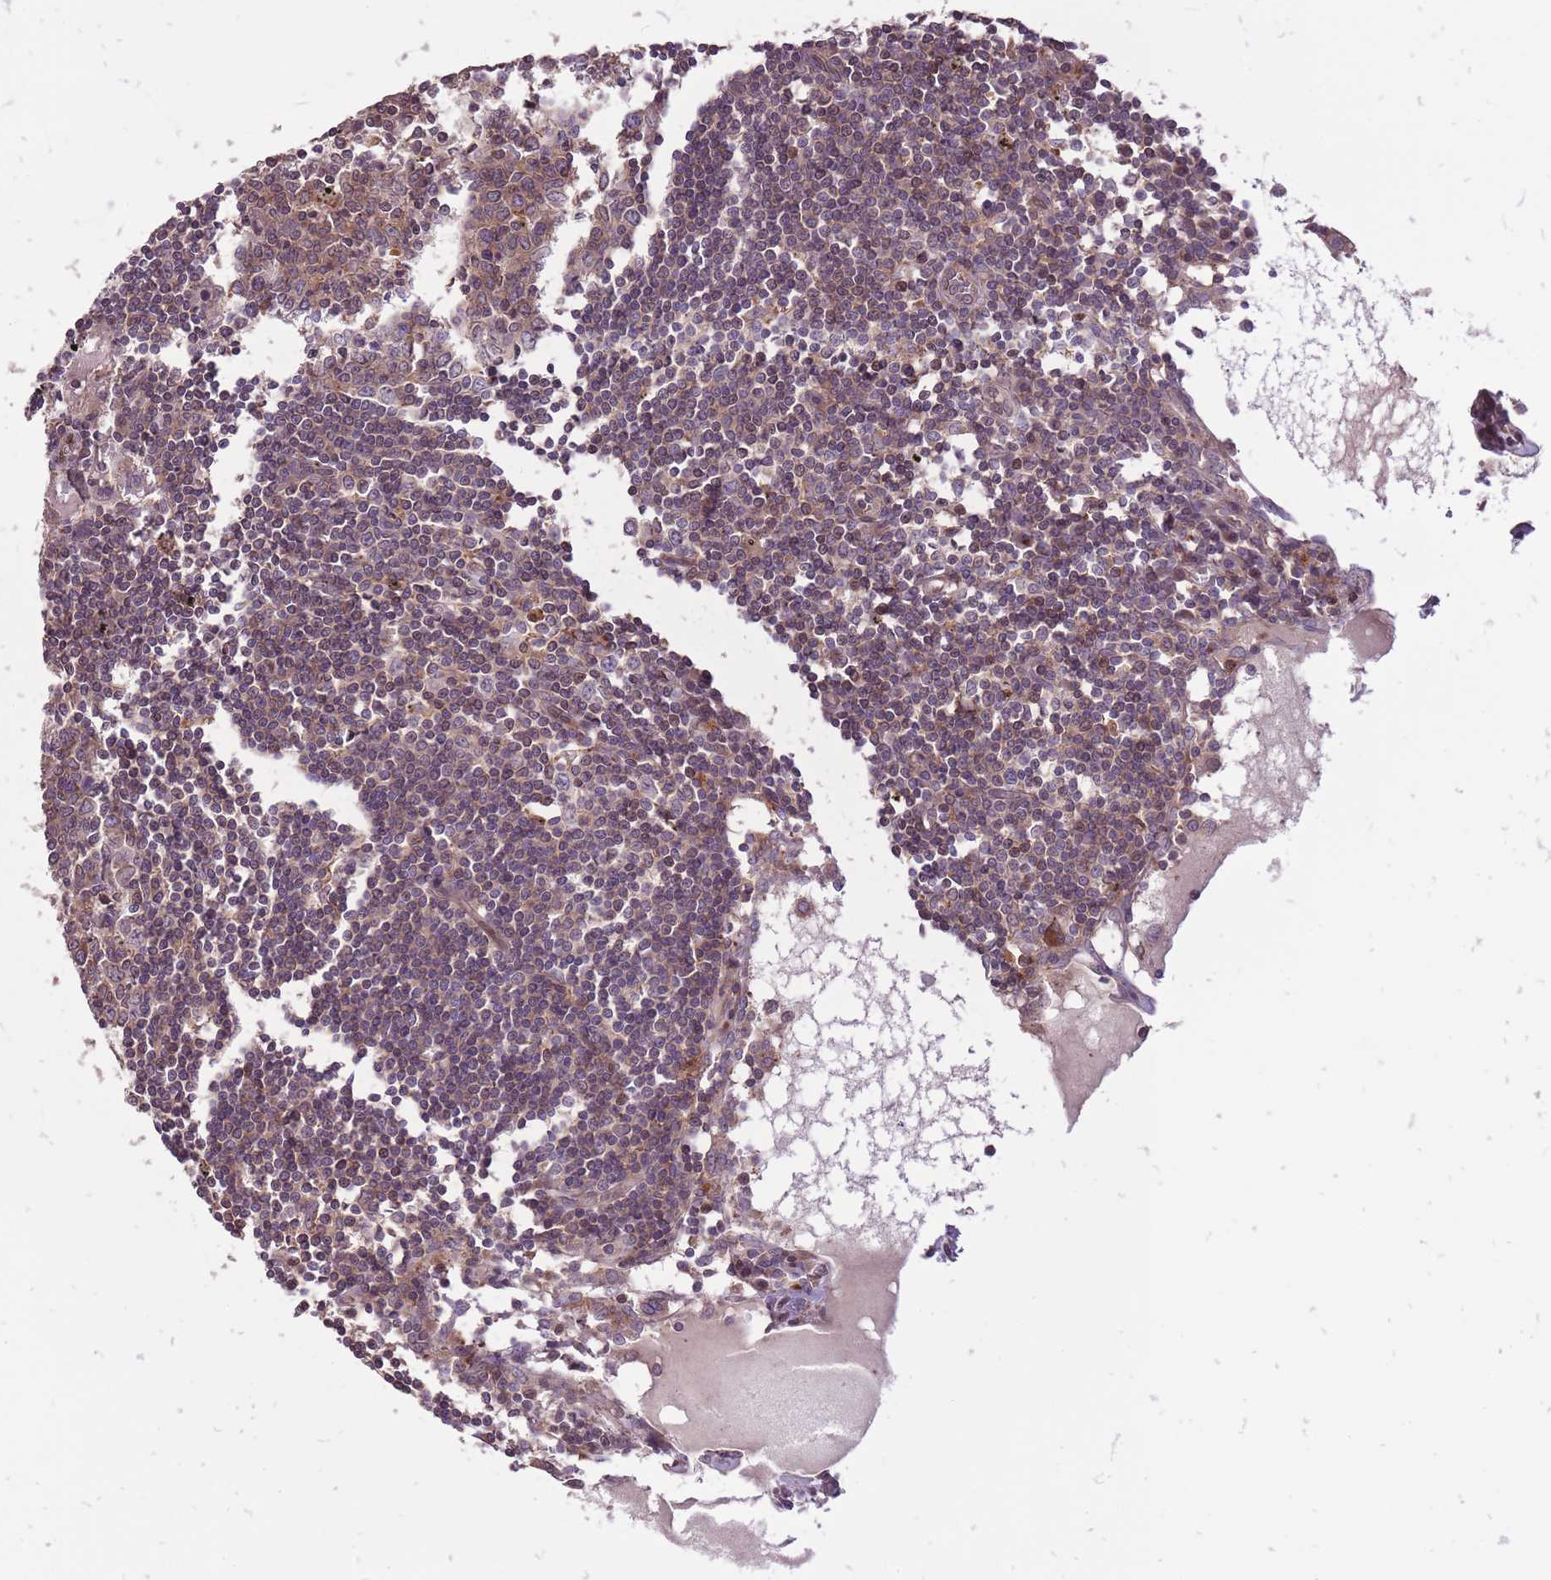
{"staining": {"intensity": "weak", "quantity": "<25%", "location": "cytoplasmic/membranous"}, "tissue": "lymph node", "cell_type": "Germinal center cells", "image_type": "normal", "snomed": [{"axis": "morphology", "description": "Normal tissue, NOS"}, {"axis": "topography", "description": "Lymph node"}], "caption": "This is a photomicrograph of immunohistochemistry staining of unremarkable lymph node, which shows no expression in germinal center cells.", "gene": "TET3", "patient": {"sex": "male", "age": 74}}